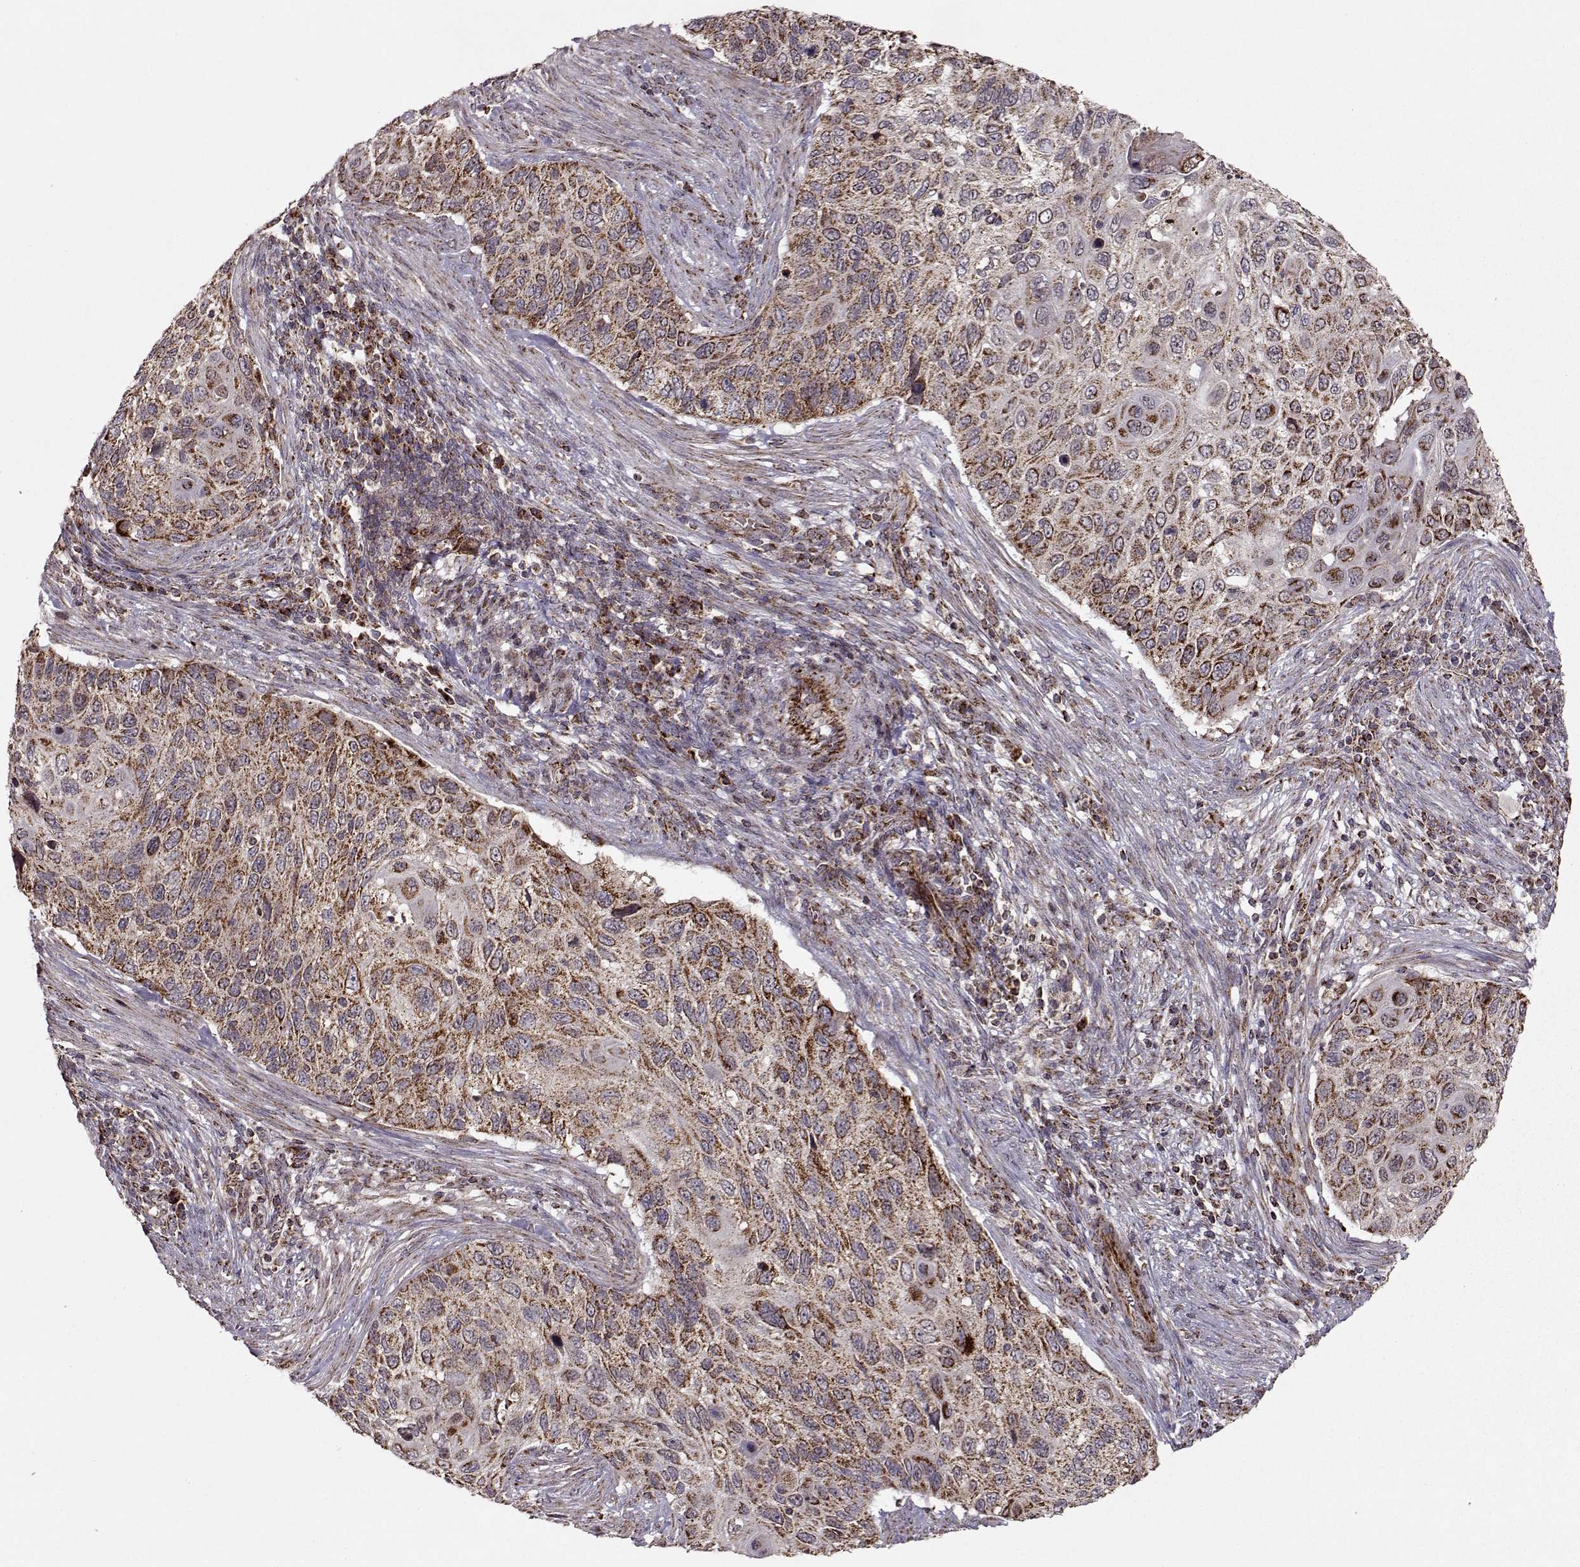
{"staining": {"intensity": "strong", "quantity": ">75%", "location": "cytoplasmic/membranous"}, "tissue": "cervical cancer", "cell_type": "Tumor cells", "image_type": "cancer", "snomed": [{"axis": "morphology", "description": "Squamous cell carcinoma, NOS"}, {"axis": "topography", "description": "Cervix"}], "caption": "The photomicrograph exhibits staining of cervical squamous cell carcinoma, revealing strong cytoplasmic/membranous protein expression (brown color) within tumor cells.", "gene": "CMTM3", "patient": {"sex": "female", "age": 70}}